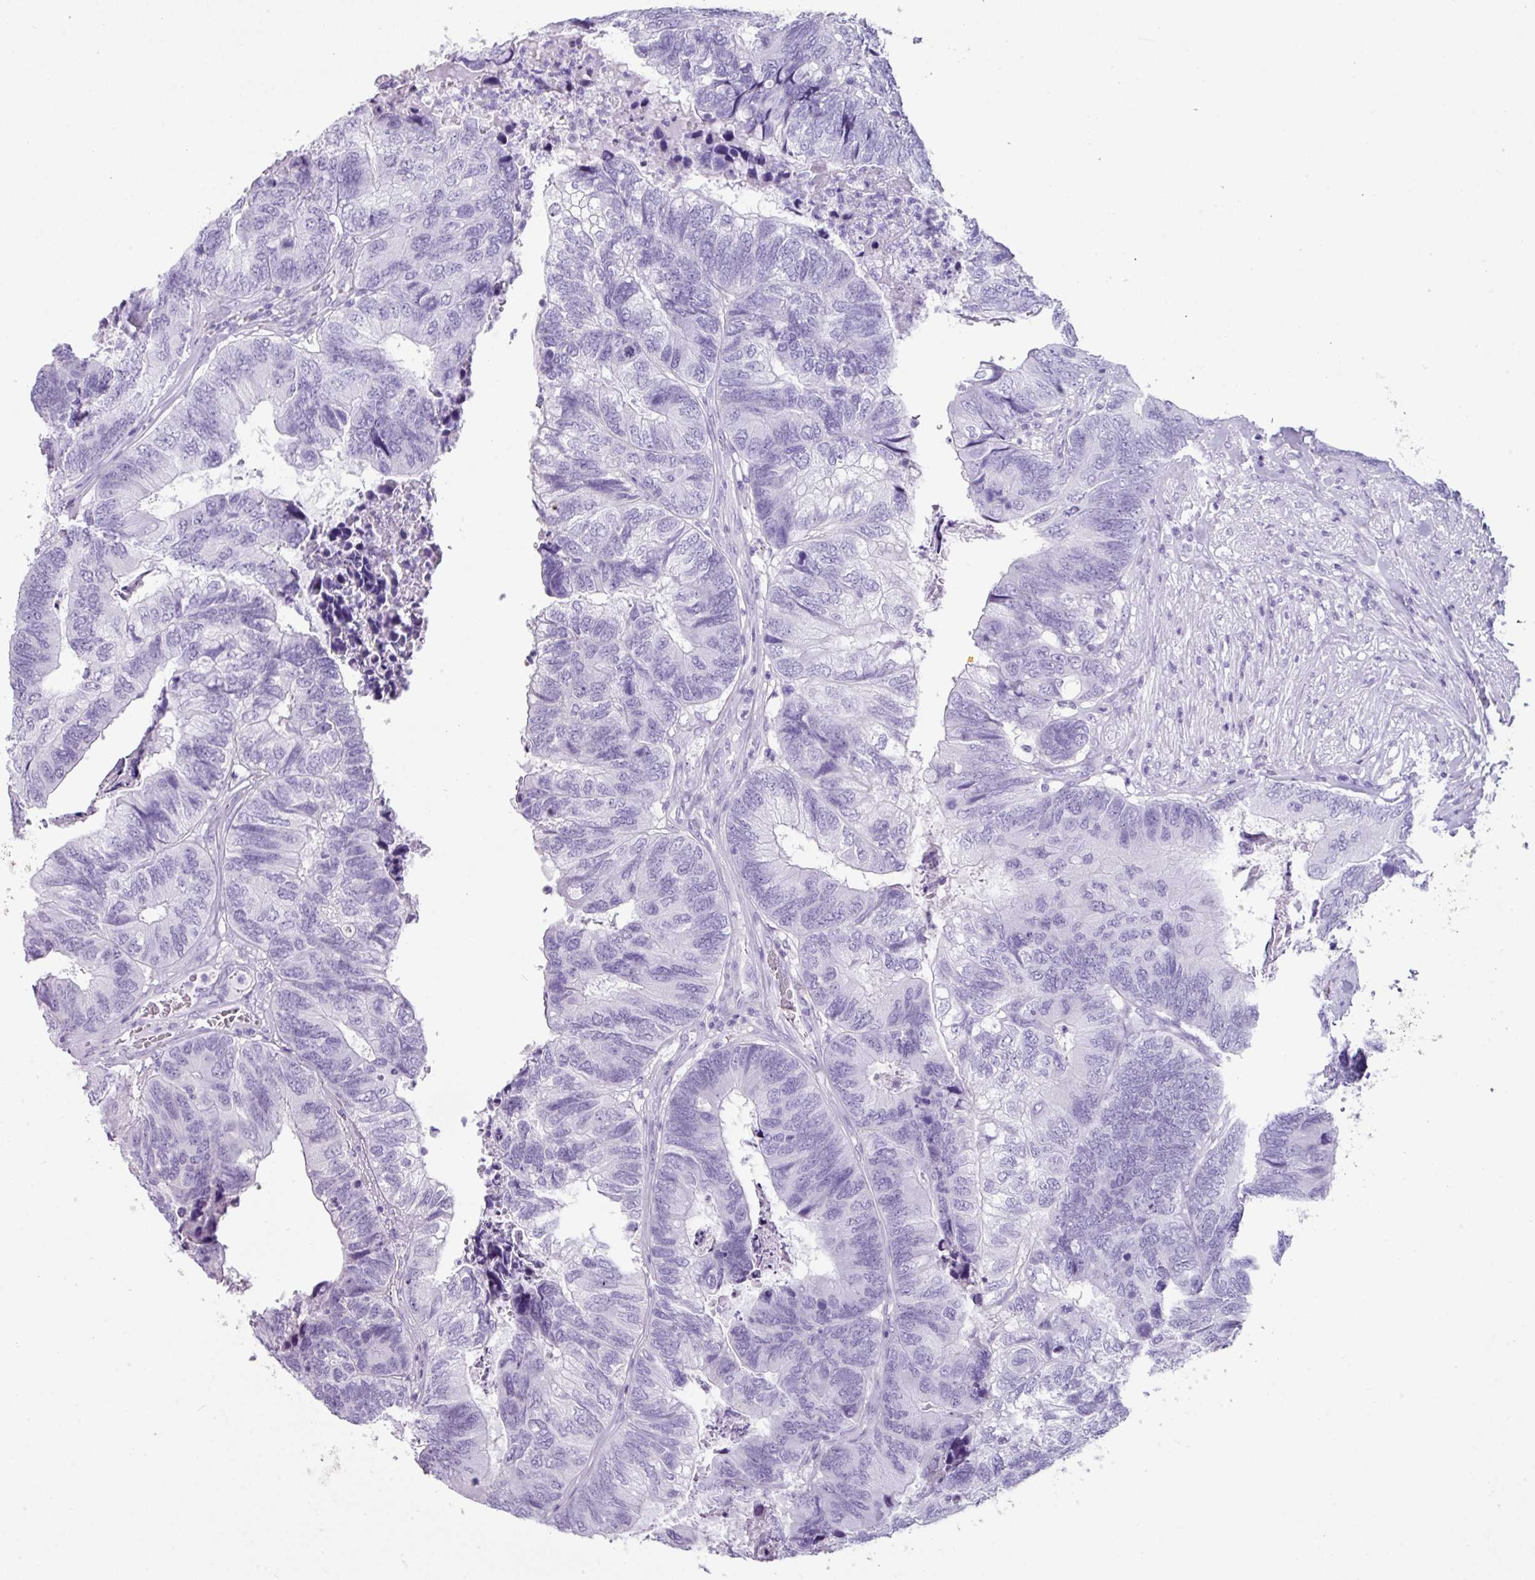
{"staining": {"intensity": "negative", "quantity": "none", "location": "none"}, "tissue": "colorectal cancer", "cell_type": "Tumor cells", "image_type": "cancer", "snomed": [{"axis": "morphology", "description": "Adenocarcinoma, NOS"}, {"axis": "topography", "description": "Colon"}], "caption": "This is an immunohistochemistry photomicrograph of colorectal adenocarcinoma. There is no expression in tumor cells.", "gene": "NCCRP1", "patient": {"sex": "female", "age": 67}}